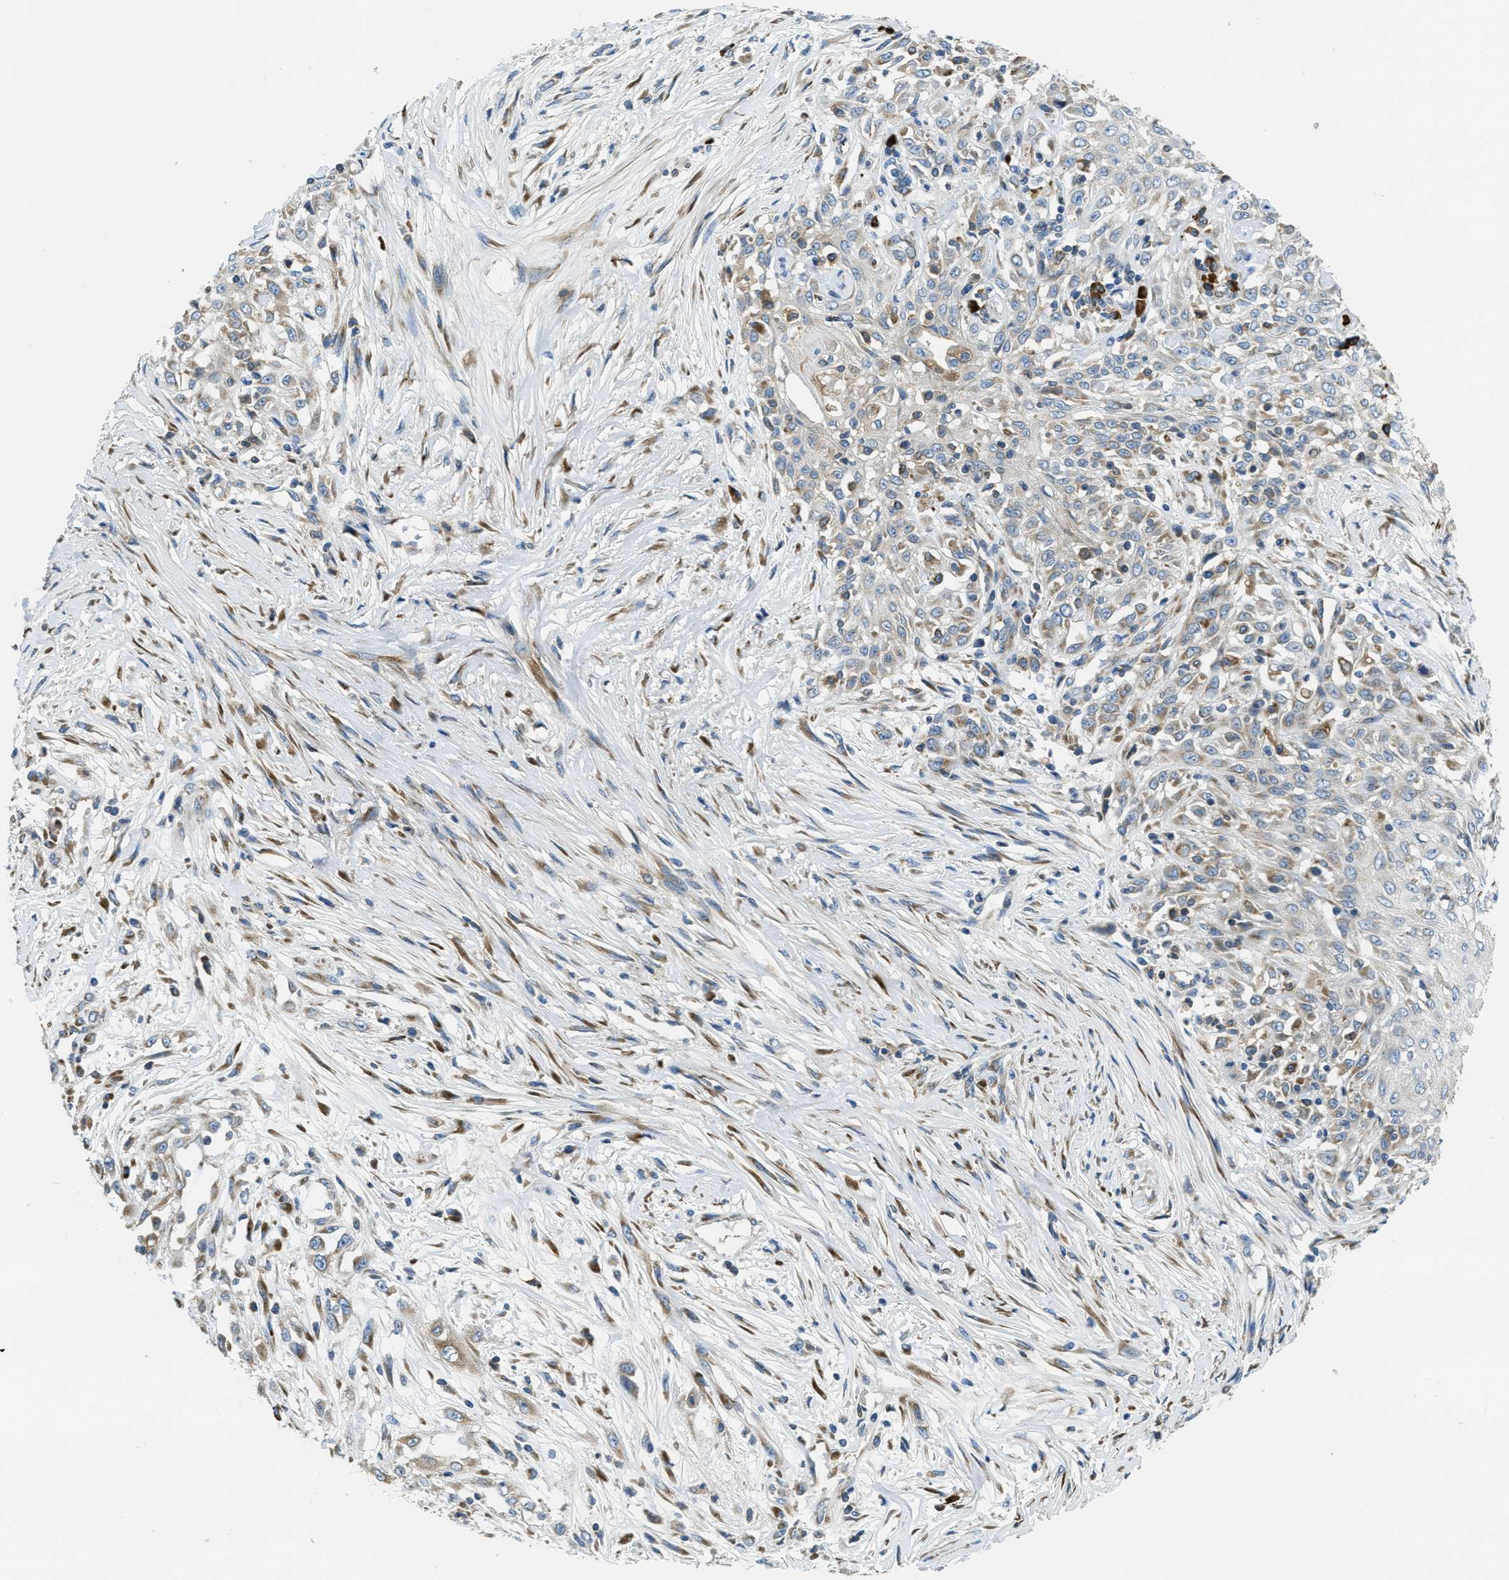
{"staining": {"intensity": "negative", "quantity": "none", "location": "none"}, "tissue": "skin cancer", "cell_type": "Tumor cells", "image_type": "cancer", "snomed": [{"axis": "morphology", "description": "Squamous cell carcinoma, NOS"}, {"axis": "morphology", "description": "Squamous cell carcinoma, metastatic, NOS"}, {"axis": "topography", "description": "Skin"}, {"axis": "topography", "description": "Lymph node"}], "caption": "This image is of metastatic squamous cell carcinoma (skin) stained with immunohistochemistry (IHC) to label a protein in brown with the nuclei are counter-stained blue. There is no positivity in tumor cells. (DAB immunohistochemistry, high magnification).", "gene": "SSR1", "patient": {"sex": "male", "age": 75}}